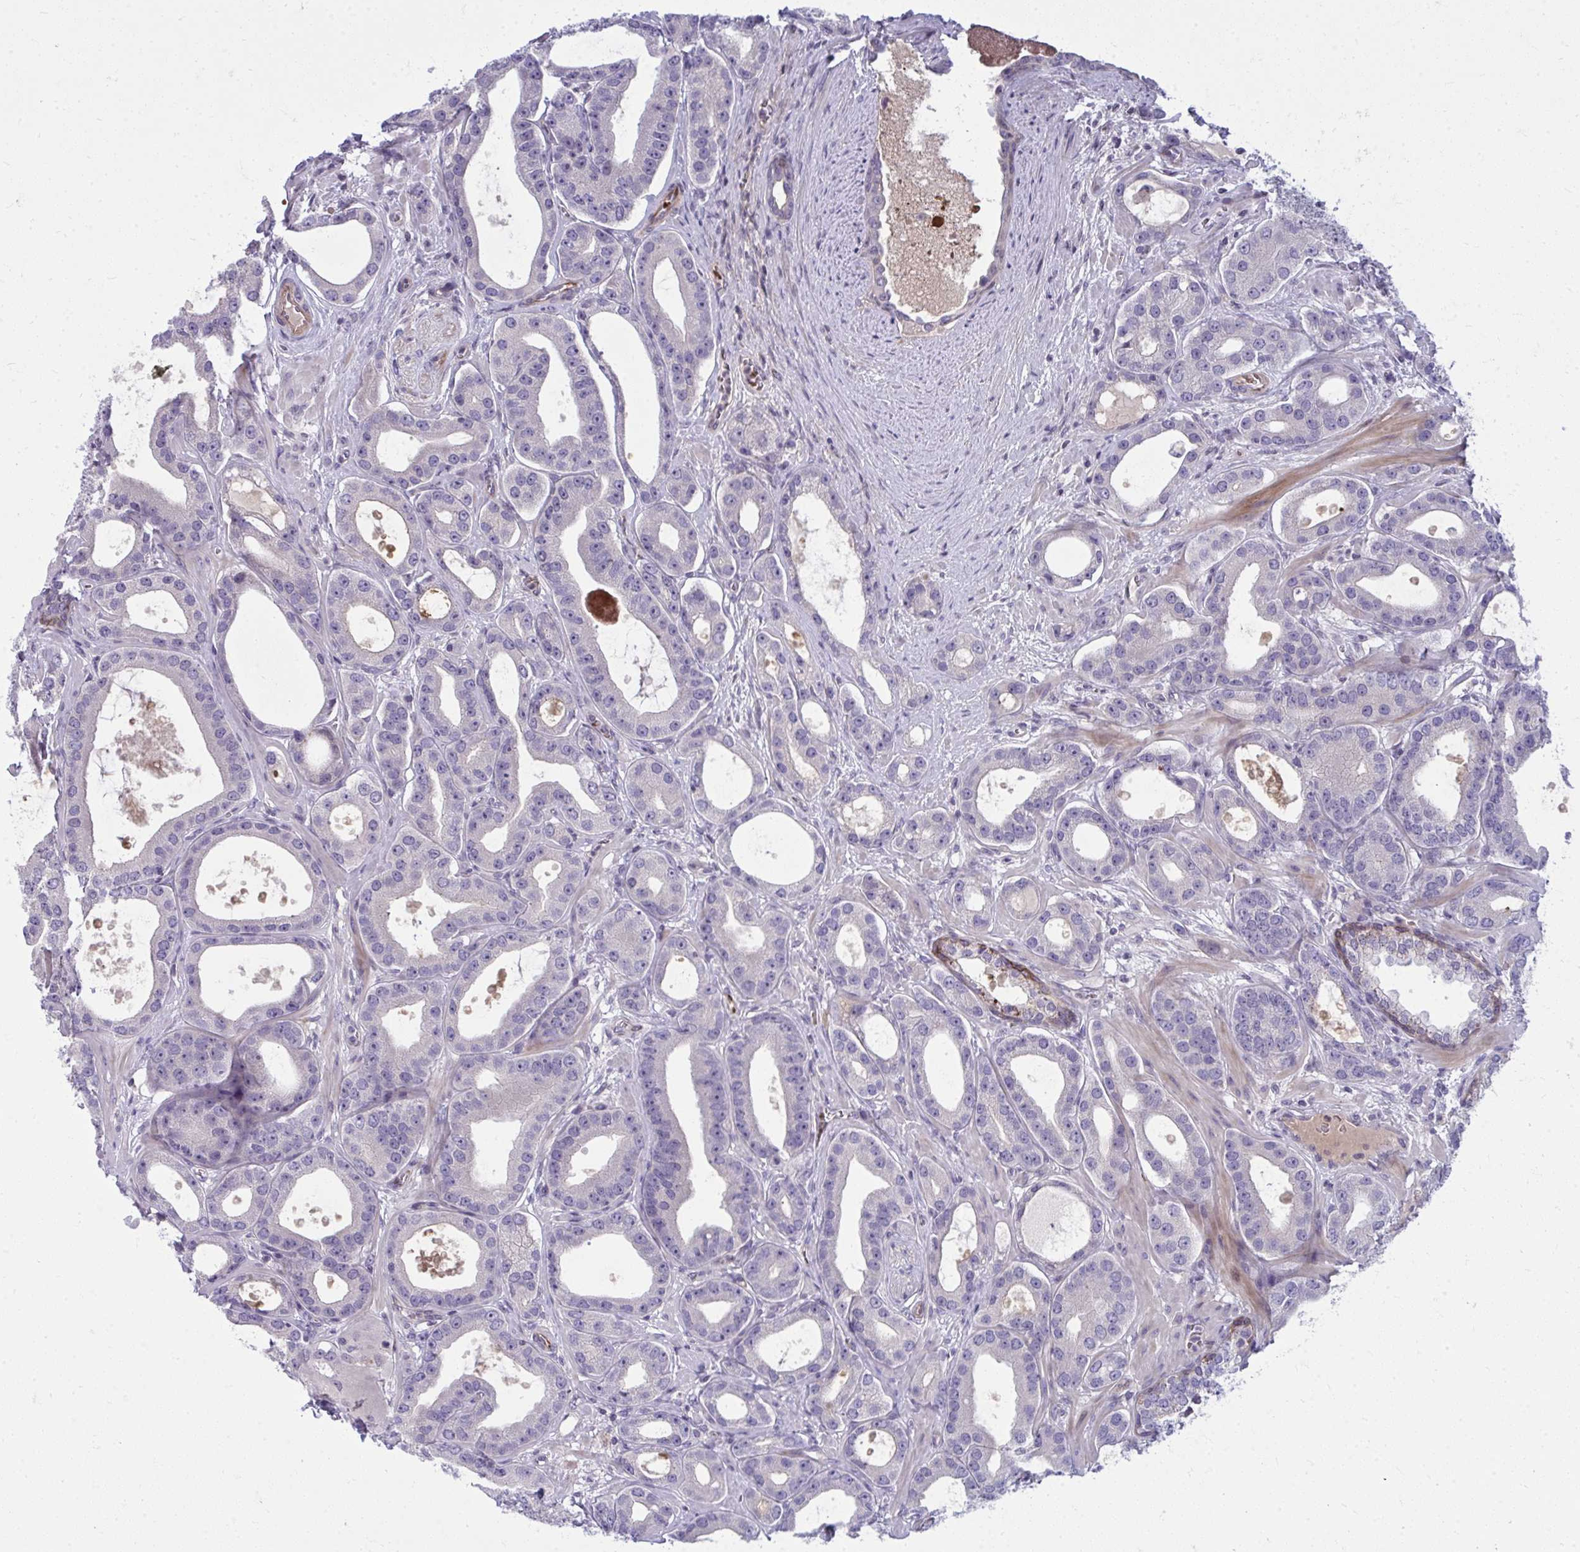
{"staining": {"intensity": "negative", "quantity": "none", "location": "none"}, "tissue": "prostate cancer", "cell_type": "Tumor cells", "image_type": "cancer", "snomed": [{"axis": "morphology", "description": "Adenocarcinoma, High grade"}, {"axis": "topography", "description": "Prostate"}], "caption": "Immunohistochemistry micrograph of high-grade adenocarcinoma (prostate) stained for a protein (brown), which displays no positivity in tumor cells.", "gene": "SLC14A1", "patient": {"sex": "male", "age": 65}}